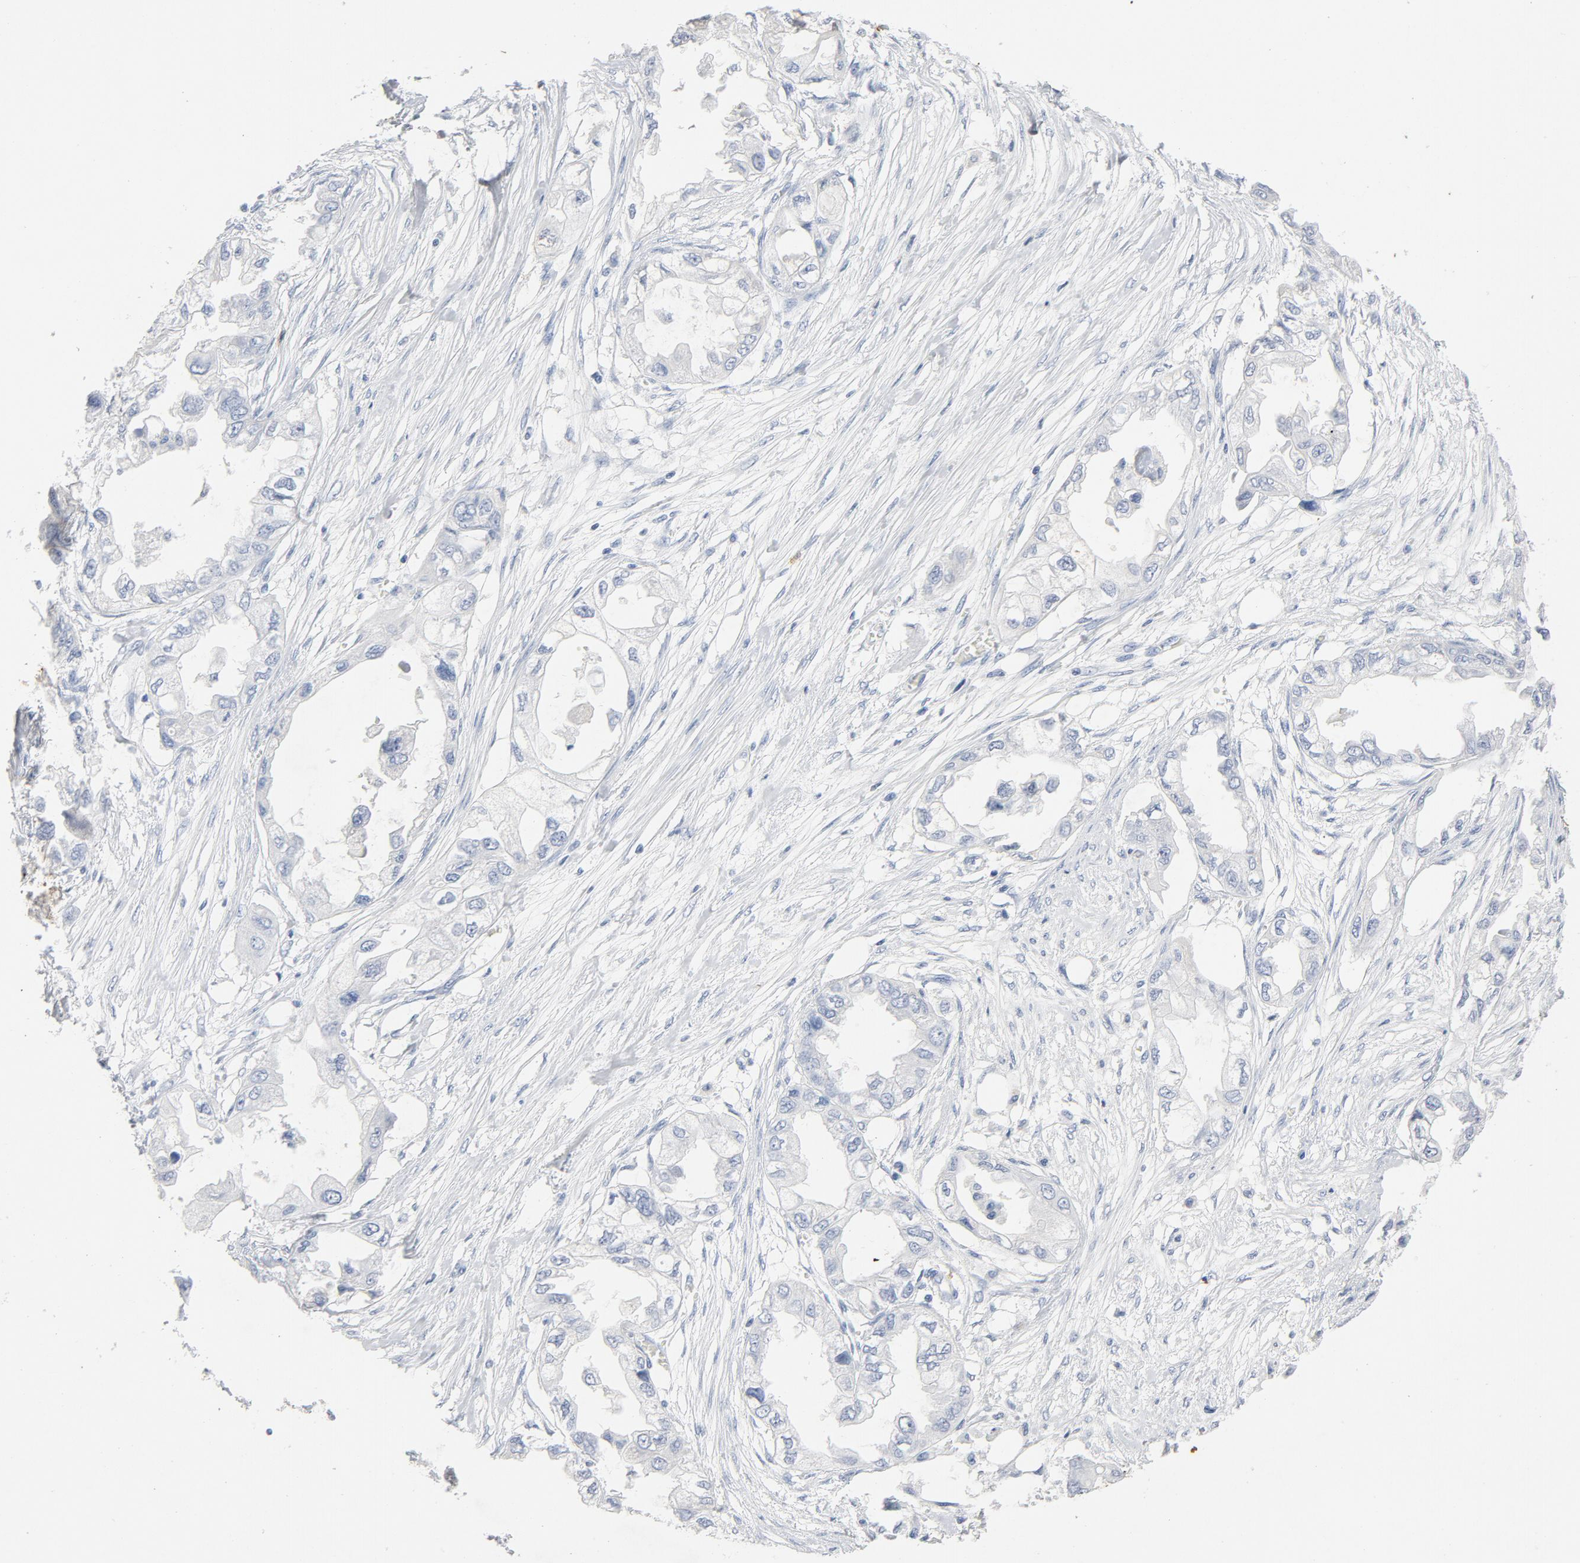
{"staining": {"intensity": "negative", "quantity": "none", "location": "none"}, "tissue": "endometrial cancer", "cell_type": "Tumor cells", "image_type": "cancer", "snomed": [{"axis": "morphology", "description": "Adenocarcinoma, NOS"}, {"axis": "topography", "description": "Endometrium"}], "caption": "Immunohistochemistry (IHC) of human endometrial cancer demonstrates no positivity in tumor cells.", "gene": "PTPRB", "patient": {"sex": "female", "age": 67}}